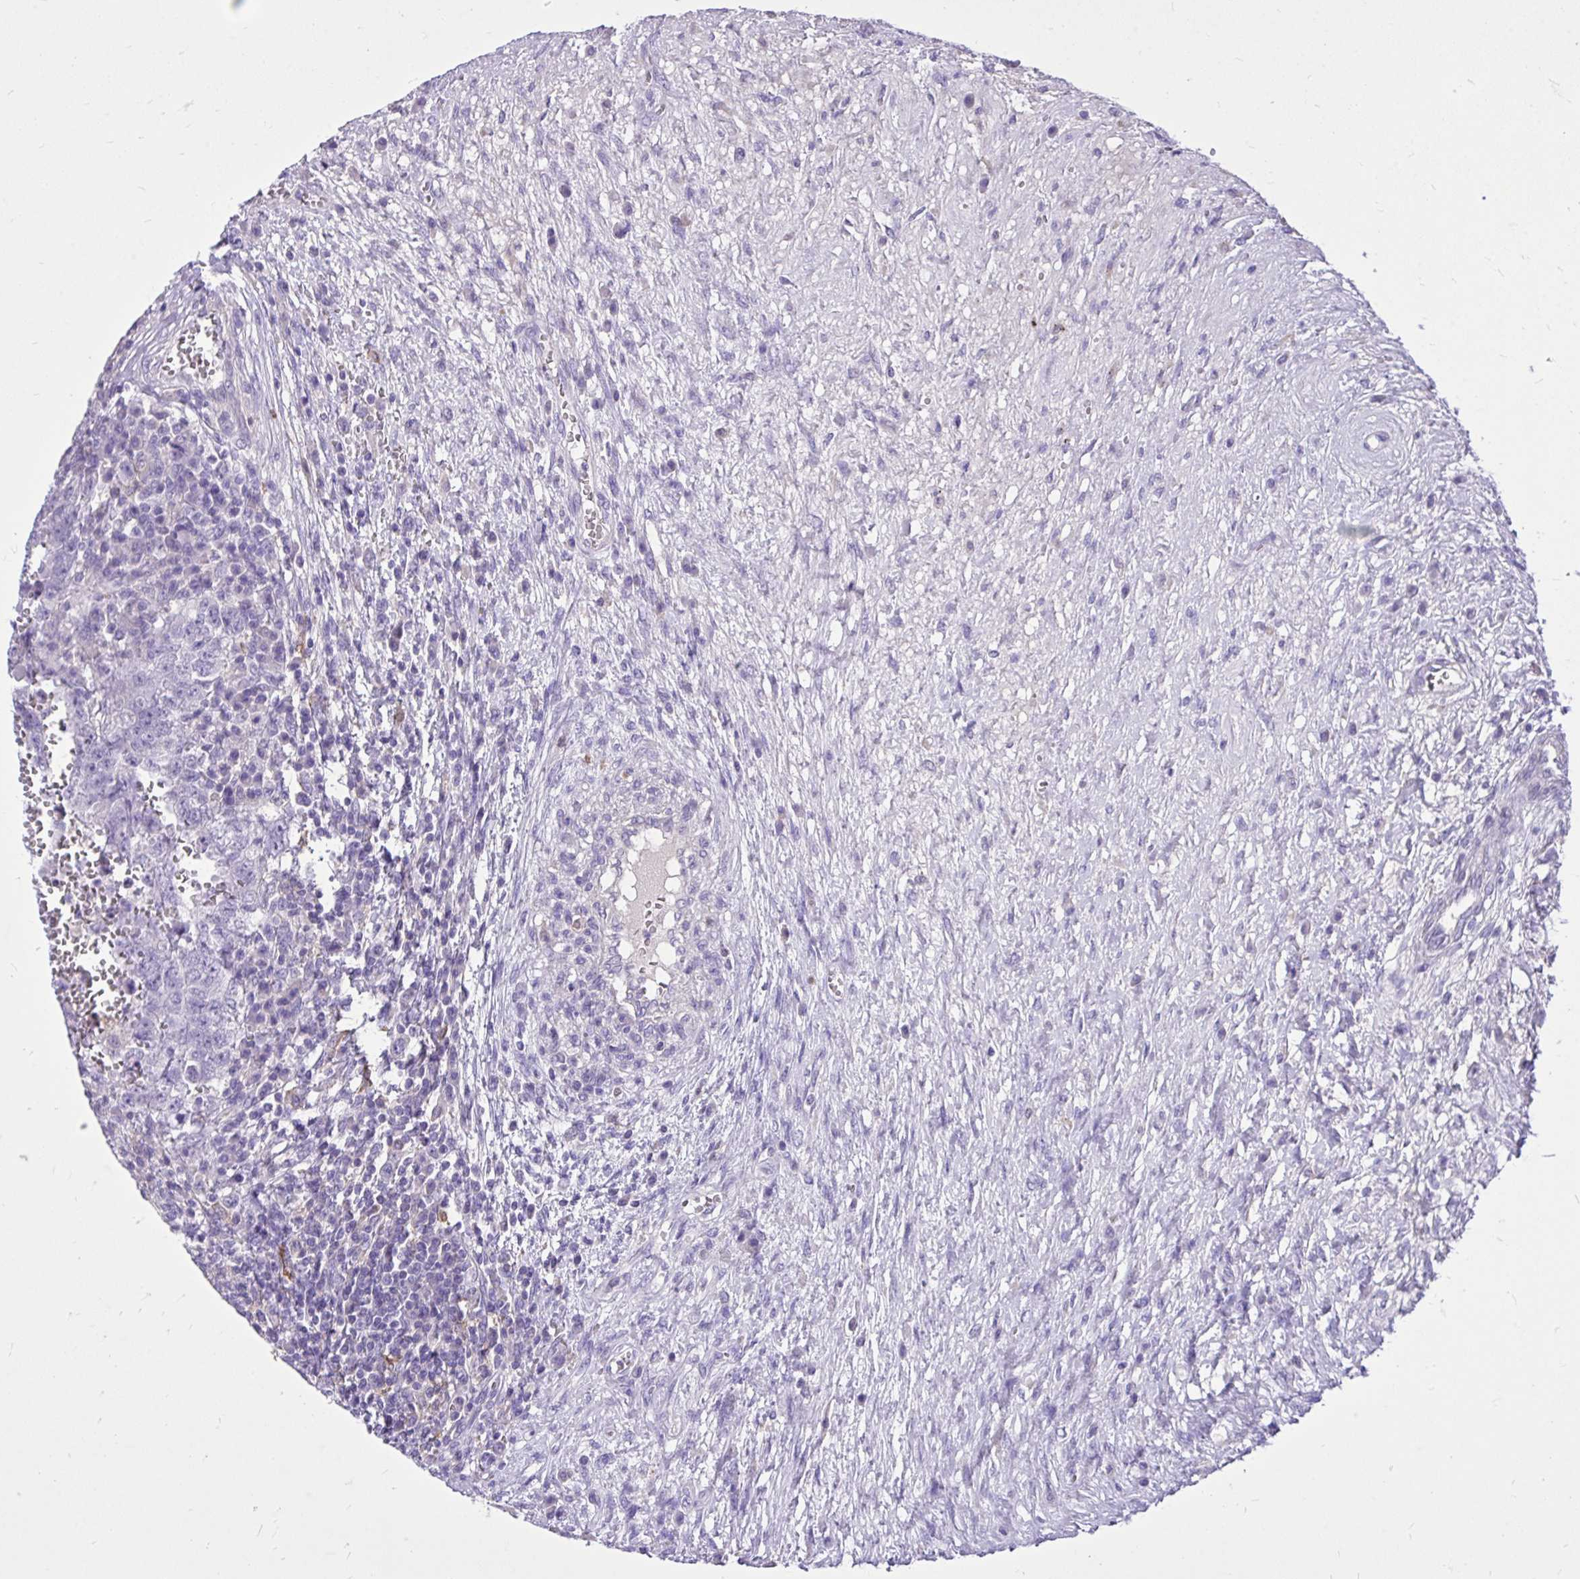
{"staining": {"intensity": "negative", "quantity": "none", "location": "none"}, "tissue": "testis cancer", "cell_type": "Tumor cells", "image_type": "cancer", "snomed": [{"axis": "morphology", "description": "Carcinoma, Embryonal, NOS"}, {"axis": "topography", "description": "Testis"}], "caption": "DAB immunohistochemical staining of testis cancer (embryonal carcinoma) demonstrates no significant expression in tumor cells.", "gene": "TLR7", "patient": {"sex": "male", "age": 26}}